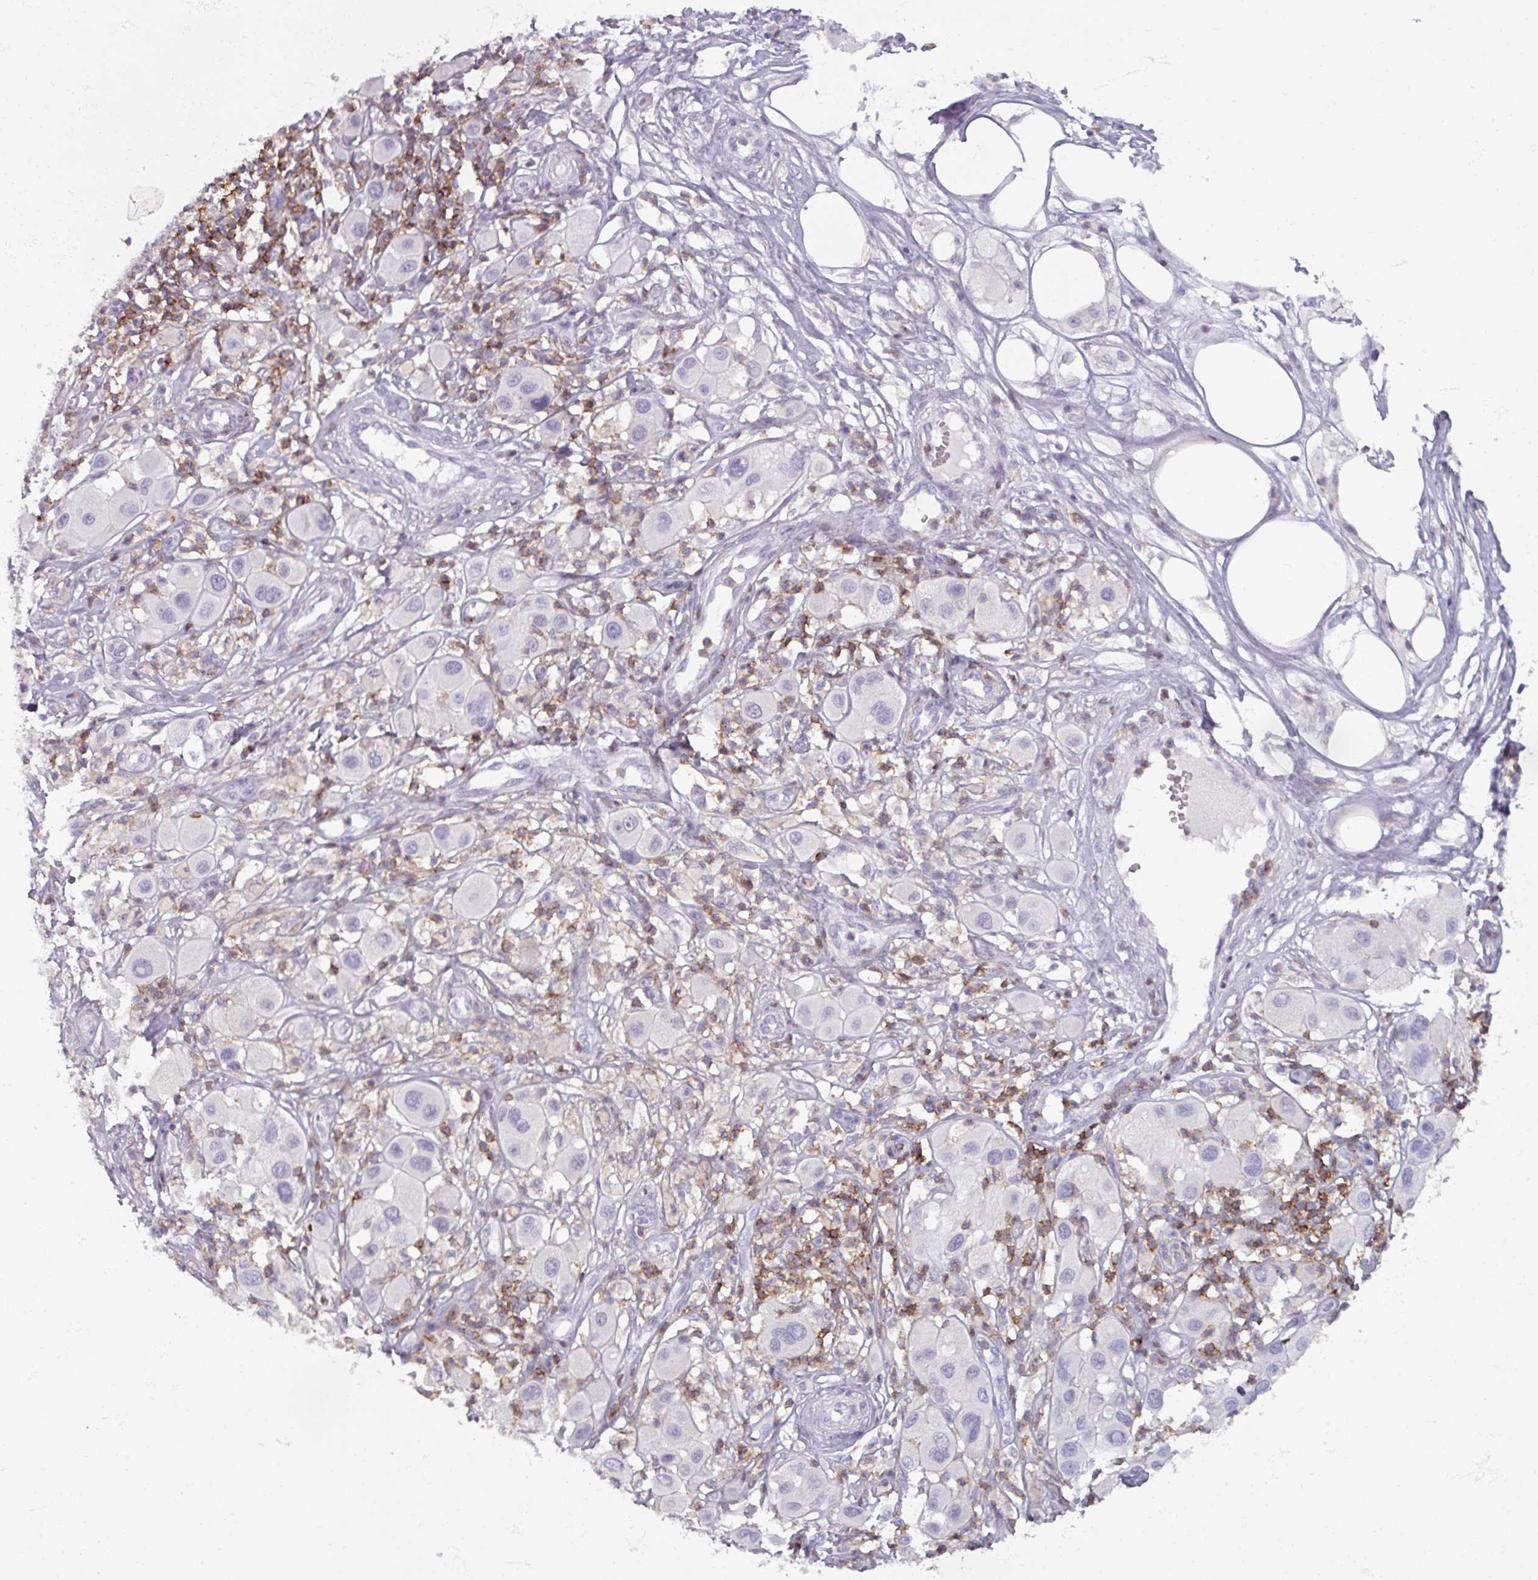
{"staining": {"intensity": "negative", "quantity": "none", "location": "none"}, "tissue": "melanoma", "cell_type": "Tumor cells", "image_type": "cancer", "snomed": [{"axis": "morphology", "description": "Malignant melanoma, Metastatic site"}, {"axis": "topography", "description": "Skin"}], "caption": "This is an IHC photomicrograph of human malignant melanoma (metastatic site). There is no staining in tumor cells.", "gene": "PTPRC", "patient": {"sex": "male", "age": 41}}